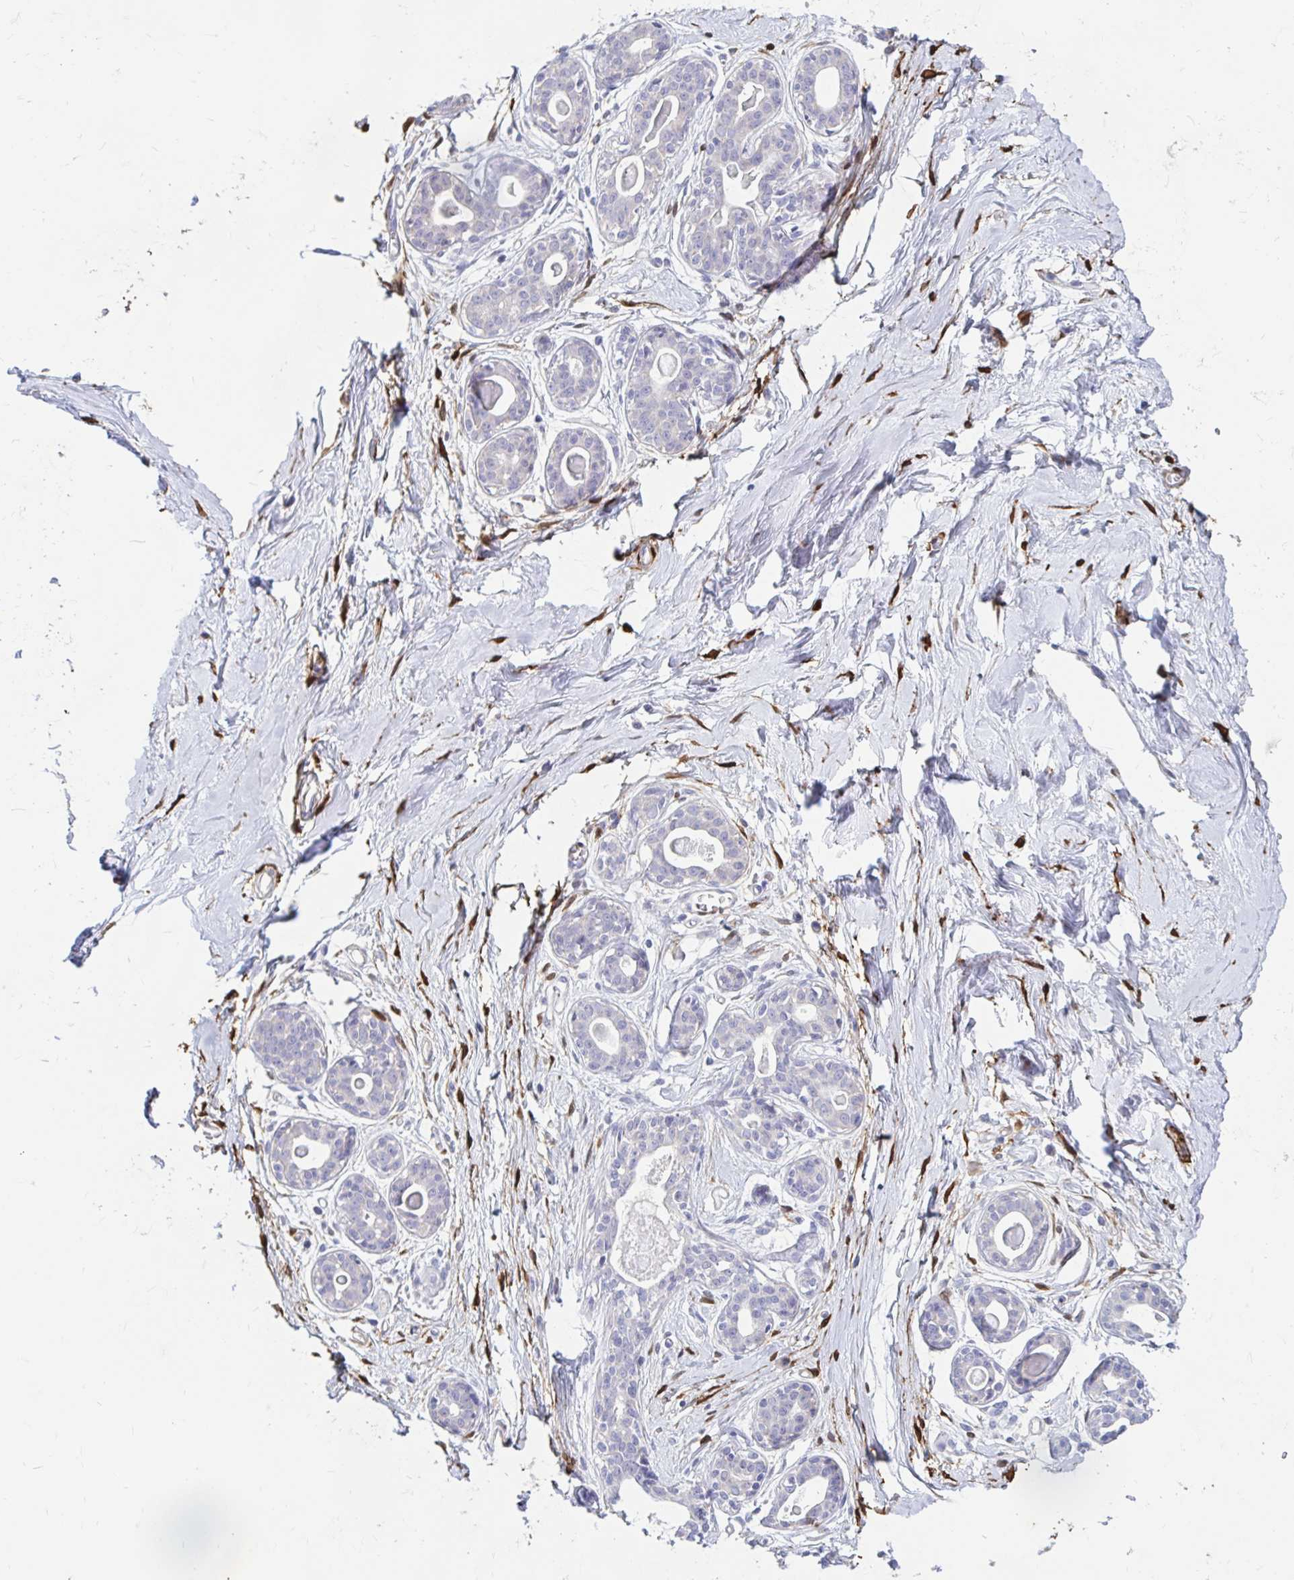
{"staining": {"intensity": "strong", "quantity": ">75%", "location": "cytoplasmic/membranous"}, "tissue": "breast", "cell_type": "Adipocytes", "image_type": "normal", "snomed": [{"axis": "morphology", "description": "Normal tissue, NOS"}, {"axis": "topography", "description": "Breast"}], "caption": "A high-resolution image shows IHC staining of normal breast, which reveals strong cytoplasmic/membranous positivity in approximately >75% of adipocytes.", "gene": "ADH1A", "patient": {"sex": "female", "age": 45}}